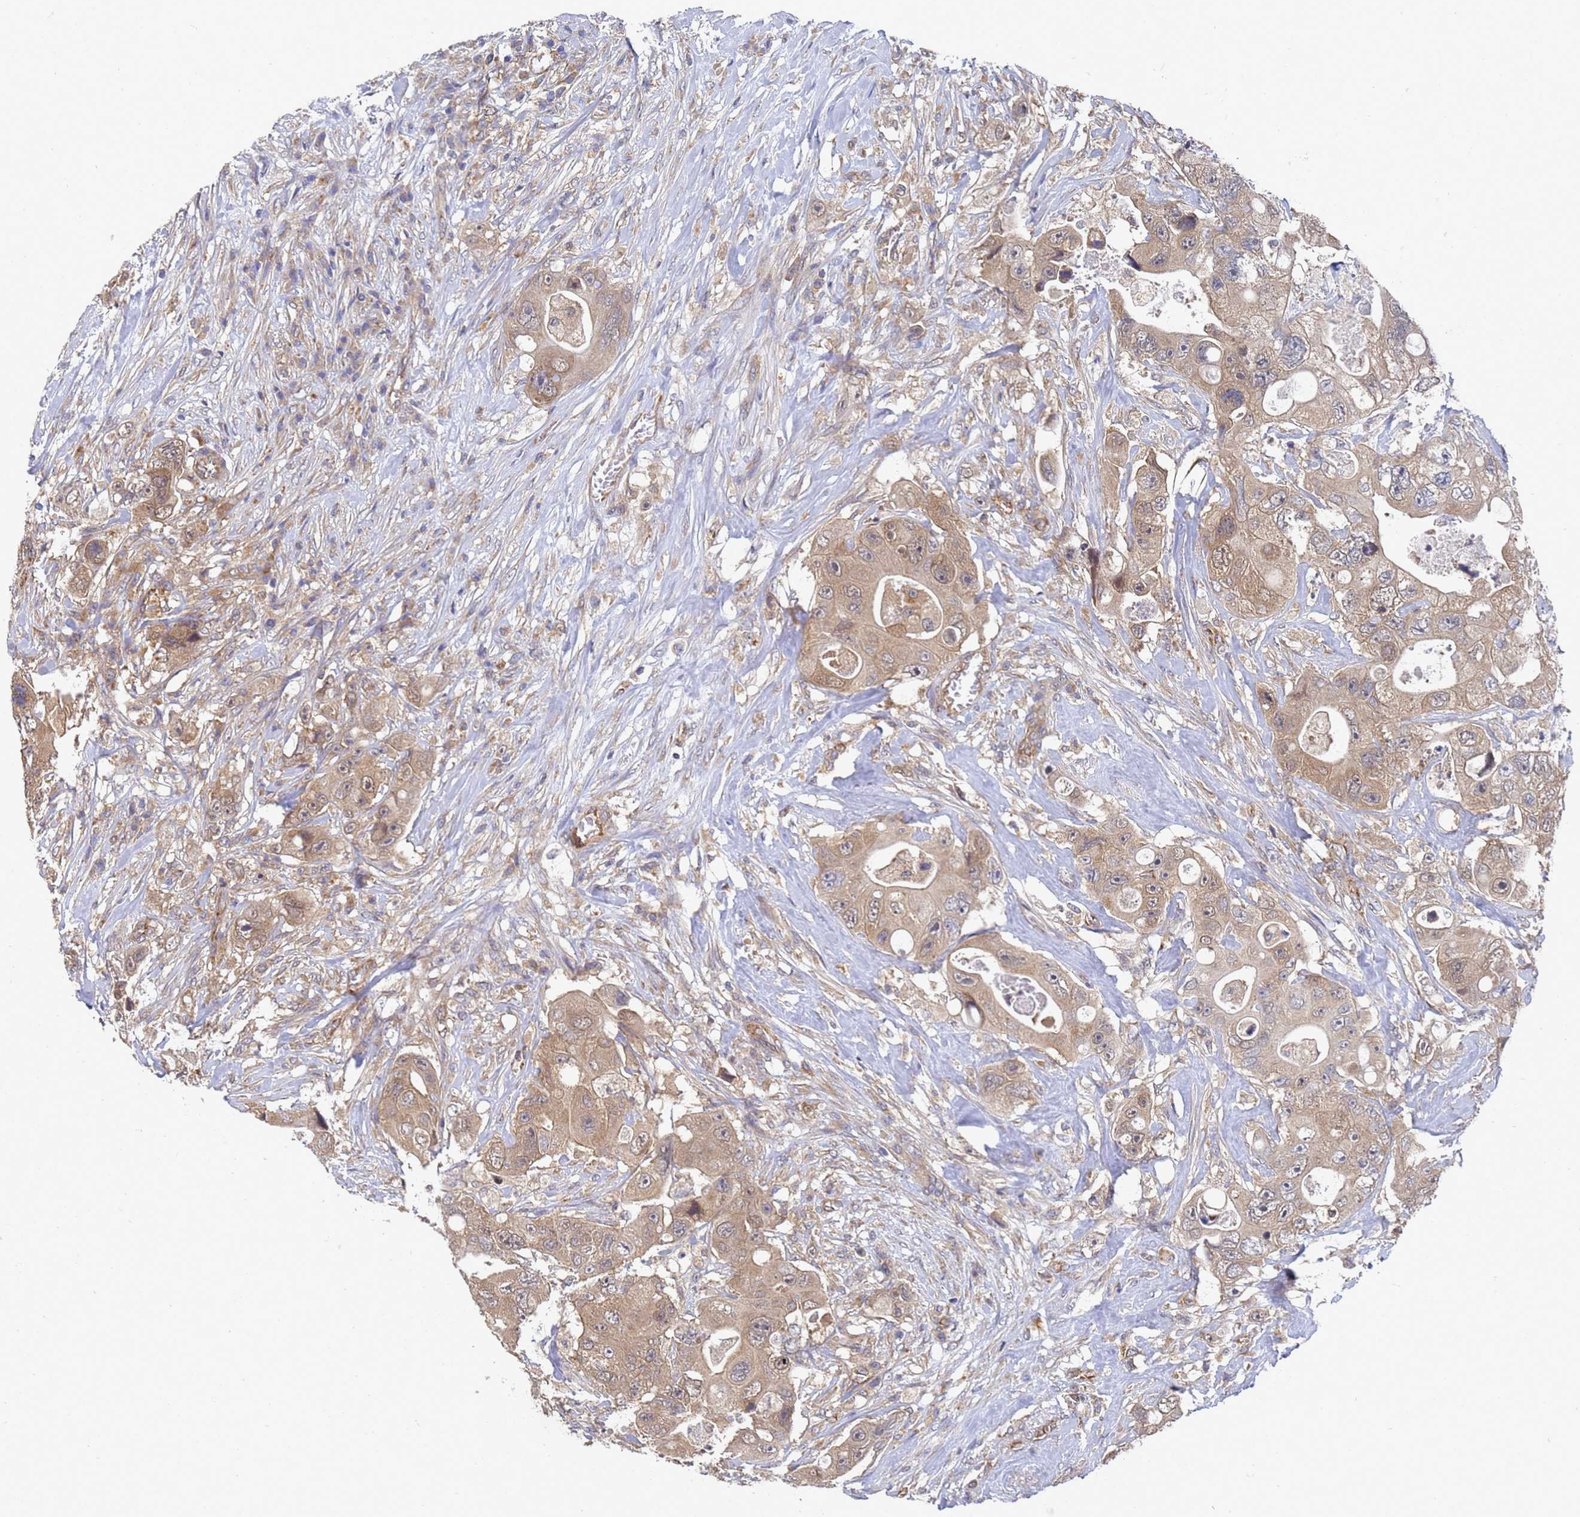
{"staining": {"intensity": "weak", "quantity": ">75%", "location": "cytoplasmic/membranous"}, "tissue": "colorectal cancer", "cell_type": "Tumor cells", "image_type": "cancer", "snomed": [{"axis": "morphology", "description": "Adenocarcinoma, NOS"}, {"axis": "topography", "description": "Colon"}], "caption": "The immunohistochemical stain labels weak cytoplasmic/membranous expression in tumor cells of colorectal cancer (adenocarcinoma) tissue.", "gene": "ALS2CL", "patient": {"sex": "female", "age": 46}}